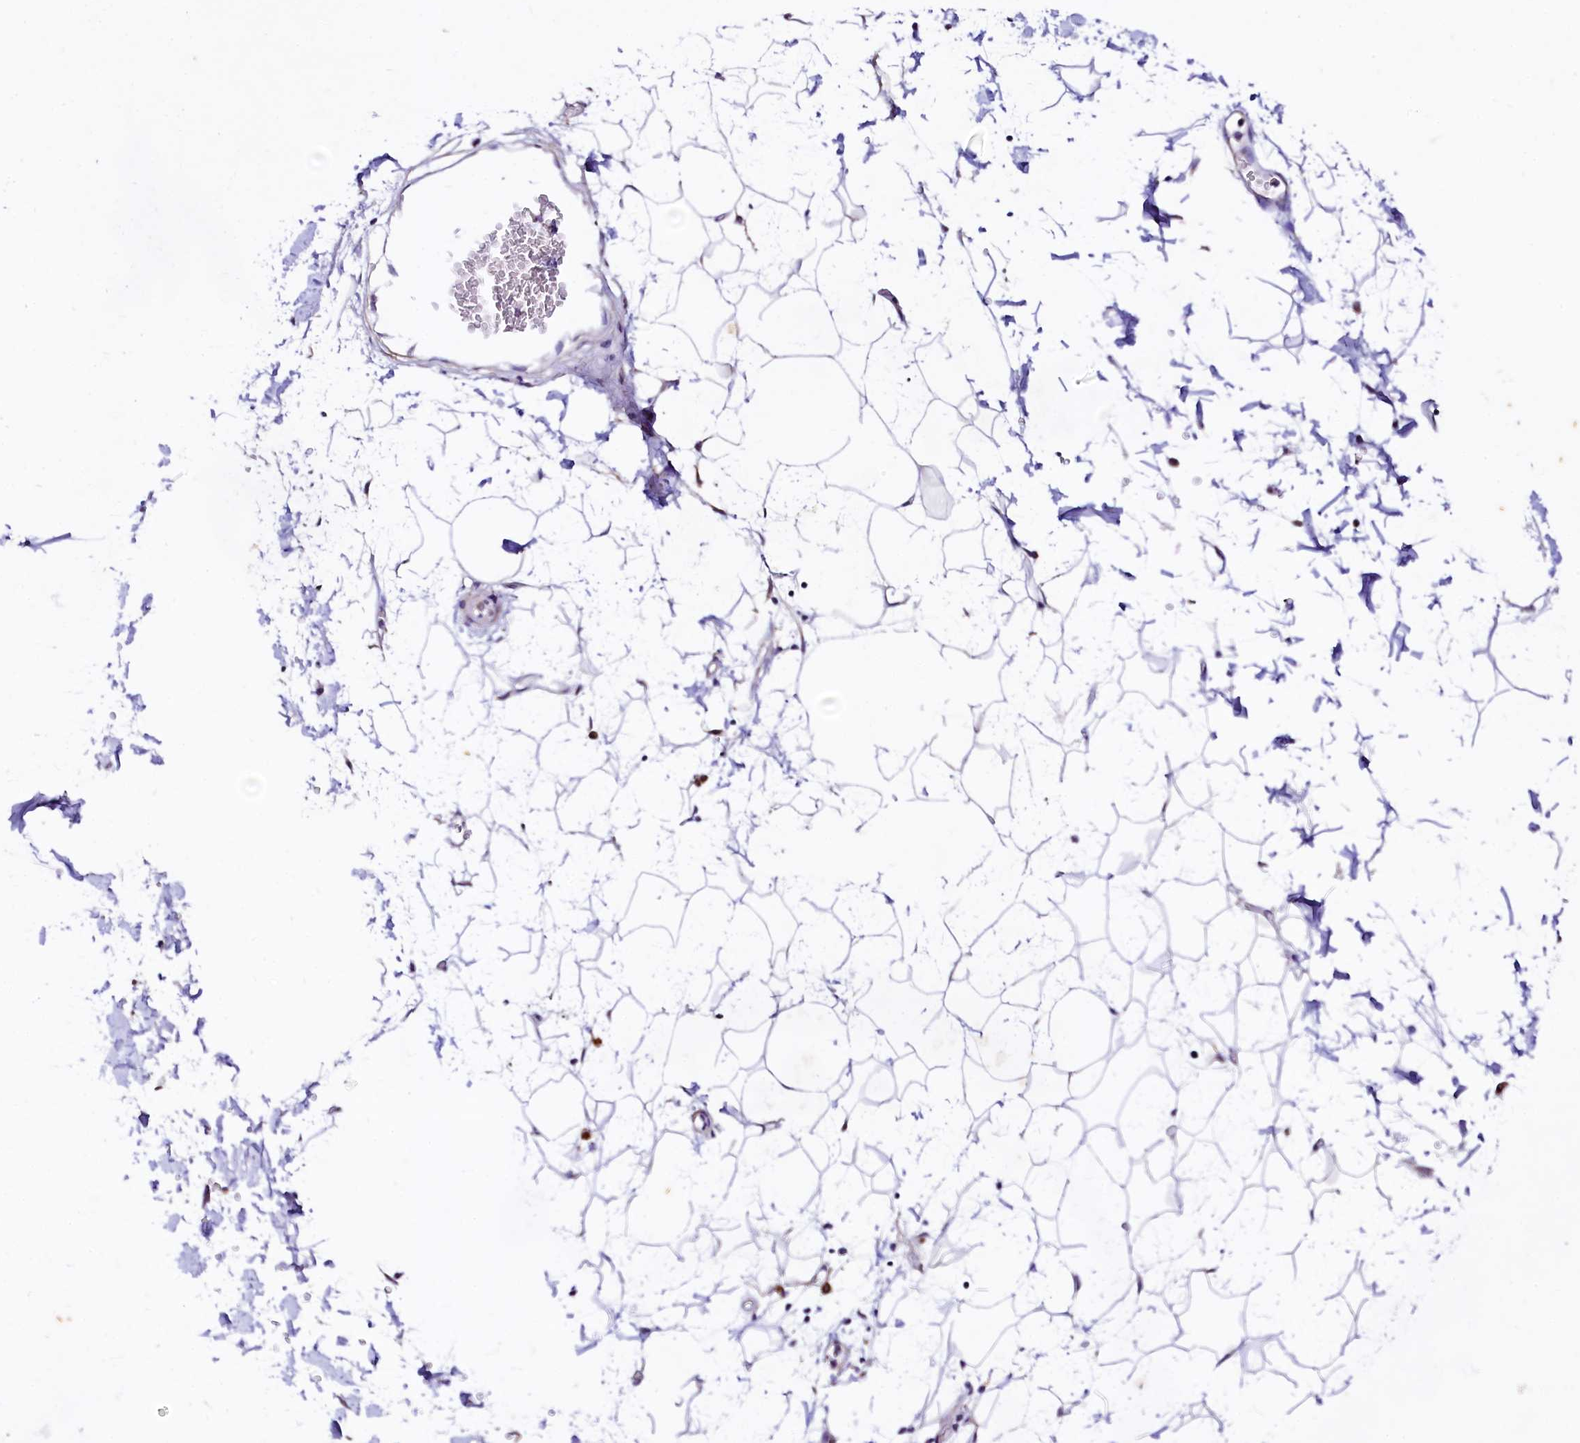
{"staining": {"intensity": "negative", "quantity": "none", "location": "none"}, "tissue": "adipose tissue", "cell_type": "Adipocytes", "image_type": "normal", "snomed": [{"axis": "morphology", "description": "Normal tissue, NOS"}, {"axis": "topography", "description": "Soft tissue"}], "caption": "This is an immunohistochemistry (IHC) histopathology image of benign human adipose tissue. There is no expression in adipocytes.", "gene": "GPR176", "patient": {"sex": "male", "age": 72}}